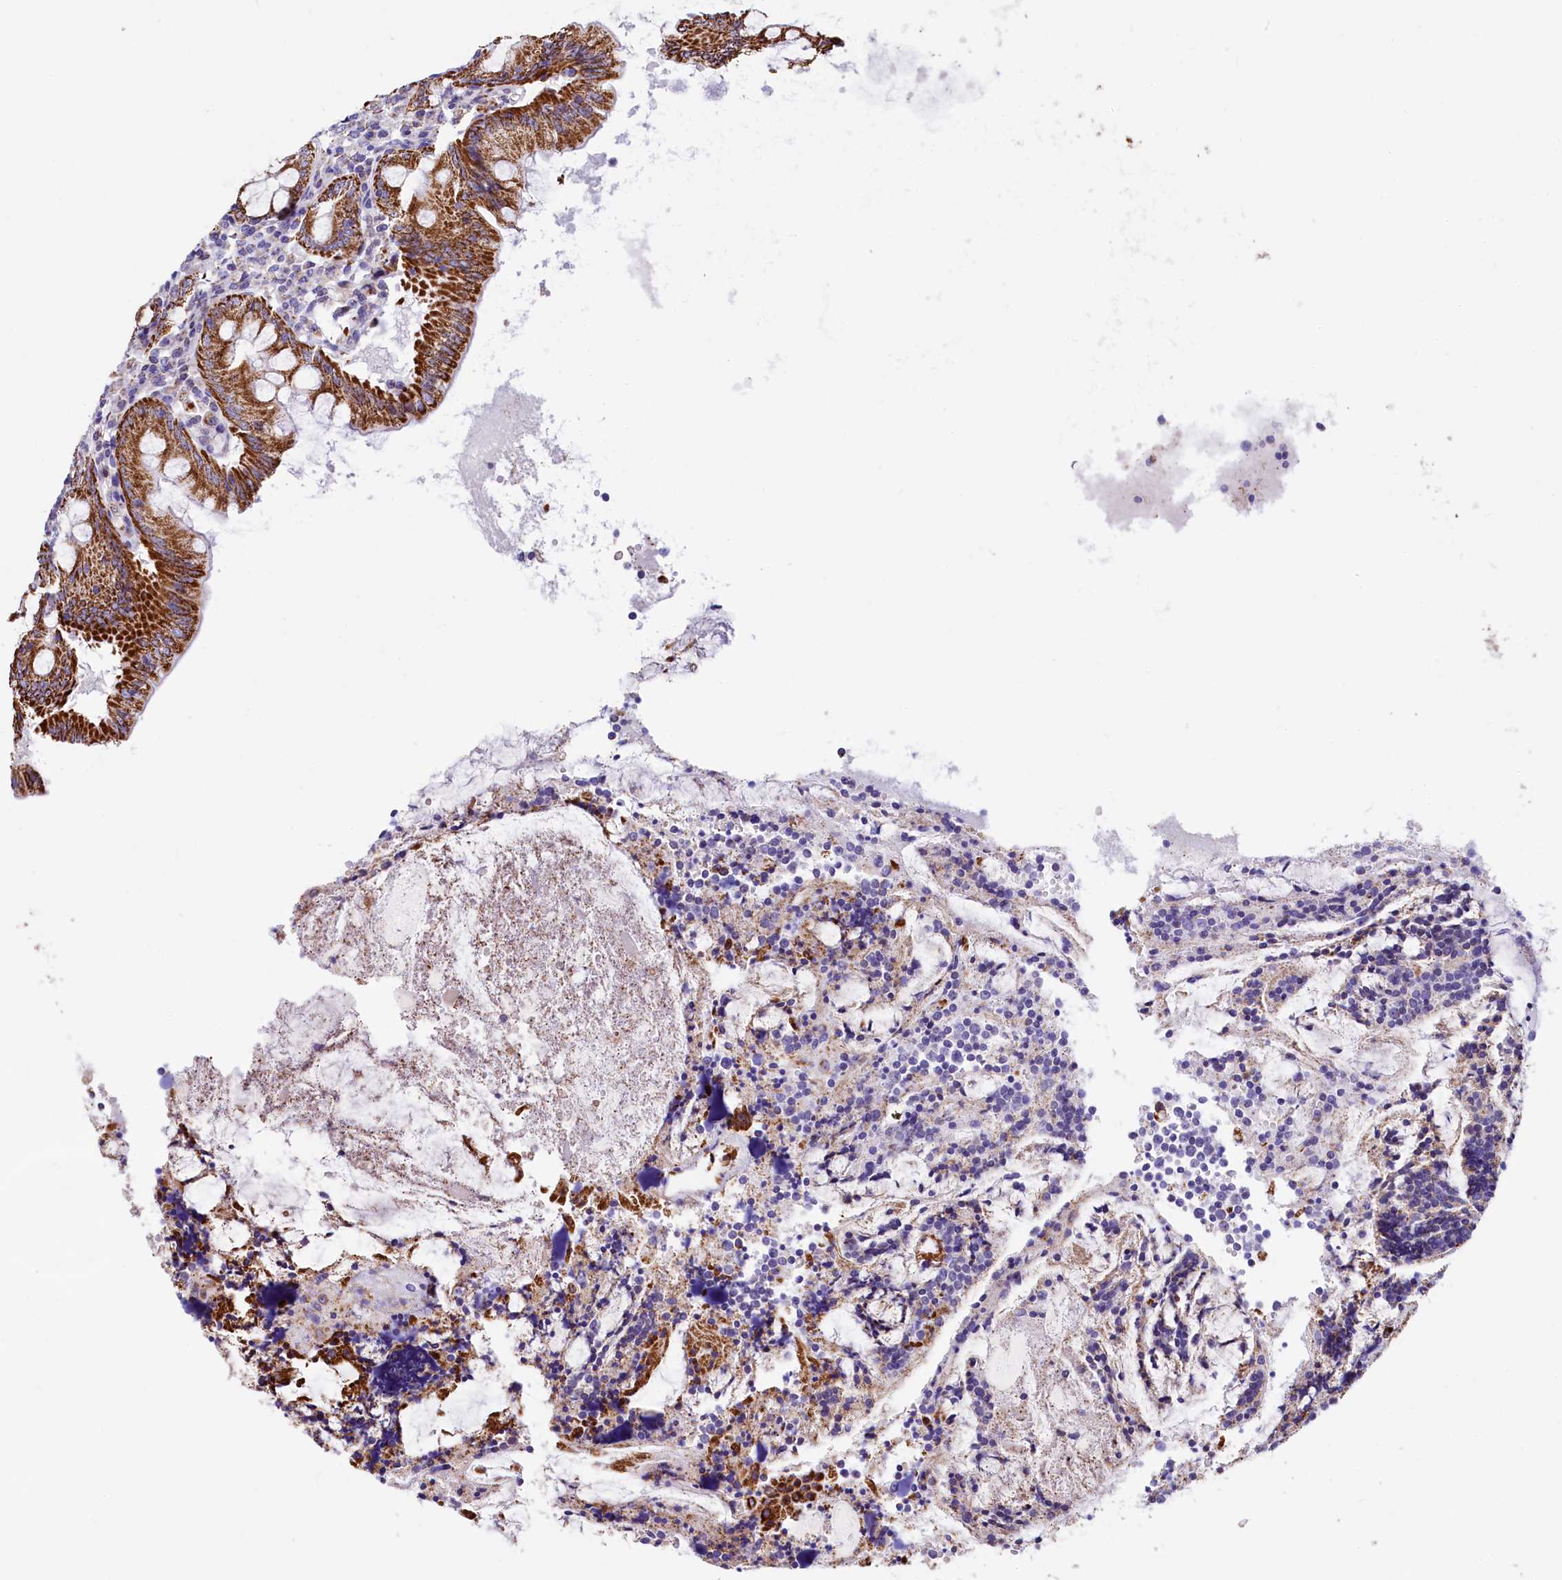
{"staining": {"intensity": "strong", "quantity": ">75%", "location": "cytoplasmic/membranous"}, "tissue": "appendix", "cell_type": "Glandular cells", "image_type": "normal", "snomed": [{"axis": "morphology", "description": "Normal tissue, NOS"}, {"axis": "topography", "description": "Appendix"}], "caption": "Immunohistochemistry image of normal appendix: appendix stained using IHC reveals high levels of strong protein expression localized specifically in the cytoplasmic/membranous of glandular cells, appearing as a cytoplasmic/membranous brown color.", "gene": "VWCE", "patient": {"sex": "female", "age": 54}}